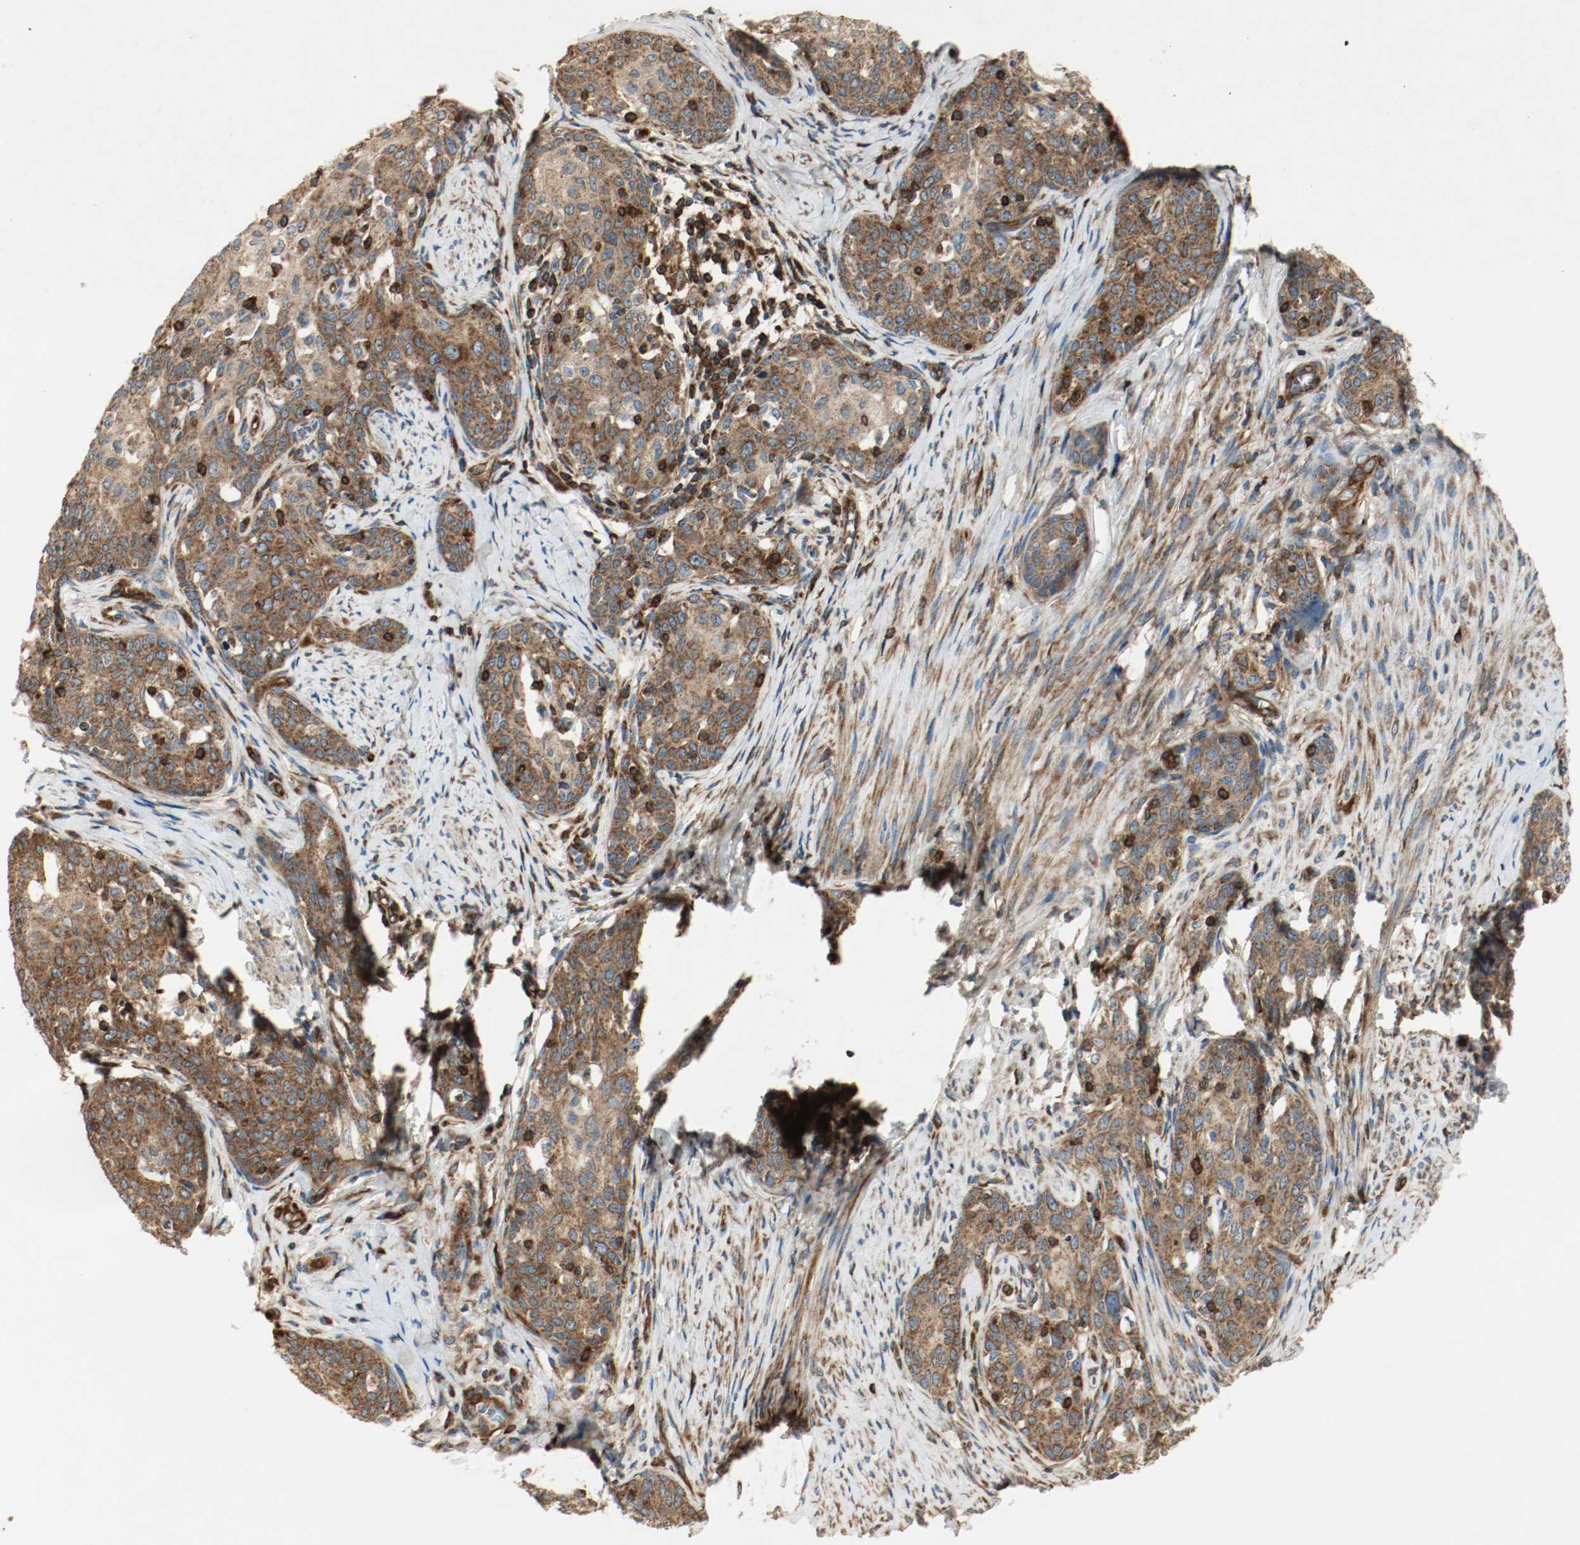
{"staining": {"intensity": "strong", "quantity": ">75%", "location": "cytoplasmic/membranous"}, "tissue": "cervical cancer", "cell_type": "Tumor cells", "image_type": "cancer", "snomed": [{"axis": "morphology", "description": "Squamous cell carcinoma, NOS"}, {"axis": "morphology", "description": "Adenocarcinoma, NOS"}, {"axis": "topography", "description": "Cervix"}], "caption": "Tumor cells exhibit strong cytoplasmic/membranous expression in about >75% of cells in cervical adenocarcinoma. Ihc stains the protein of interest in brown and the nuclei are stained blue.", "gene": "PLCG1", "patient": {"sex": "female", "age": 52}}